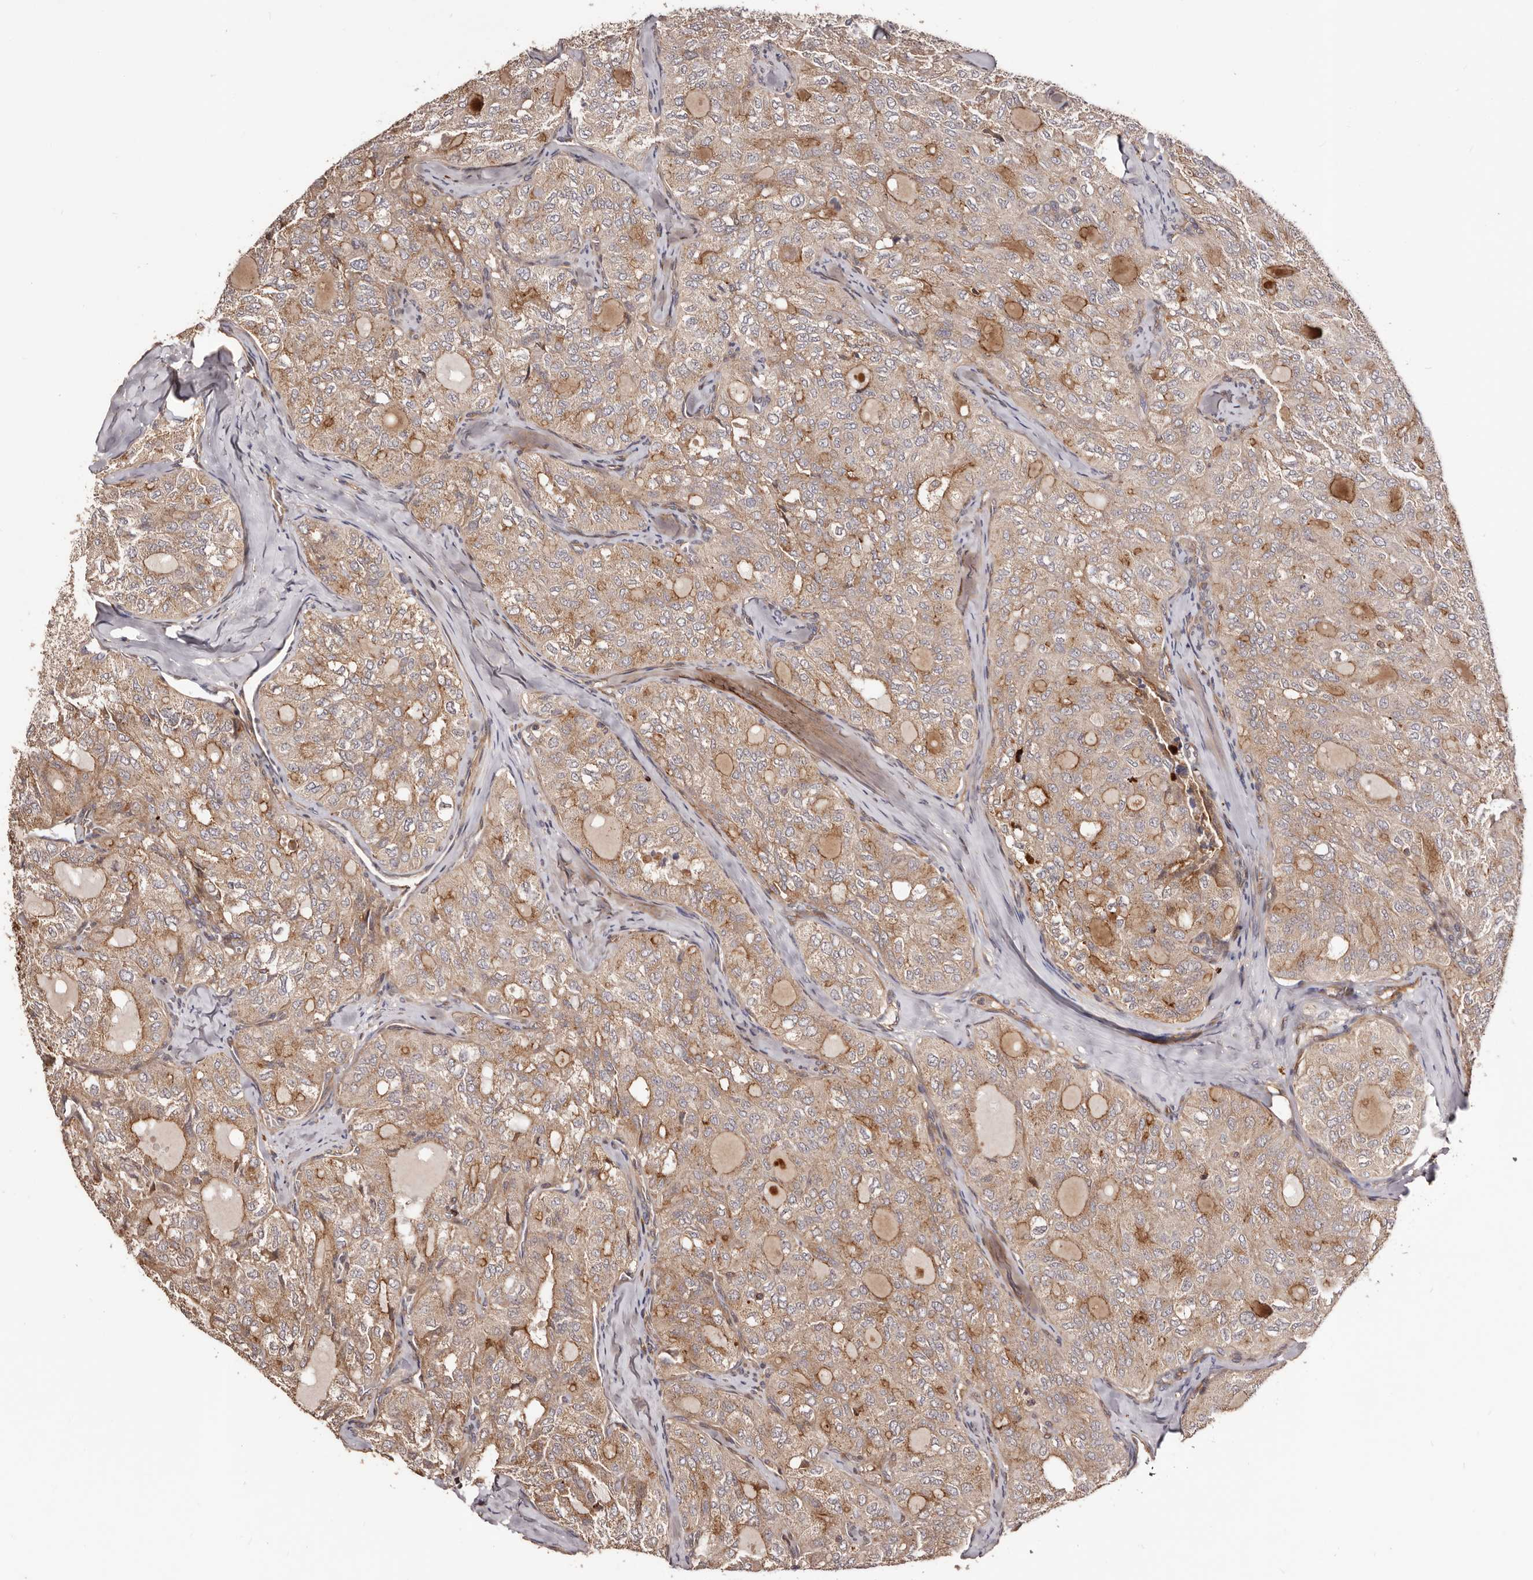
{"staining": {"intensity": "weak", "quantity": ">75%", "location": "cytoplasmic/membranous"}, "tissue": "thyroid cancer", "cell_type": "Tumor cells", "image_type": "cancer", "snomed": [{"axis": "morphology", "description": "Follicular adenoma carcinoma, NOS"}, {"axis": "topography", "description": "Thyroid gland"}], "caption": "Protein staining demonstrates weak cytoplasmic/membranous staining in approximately >75% of tumor cells in thyroid cancer (follicular adenoma carcinoma).", "gene": "GTPBP1", "patient": {"sex": "male", "age": 75}}